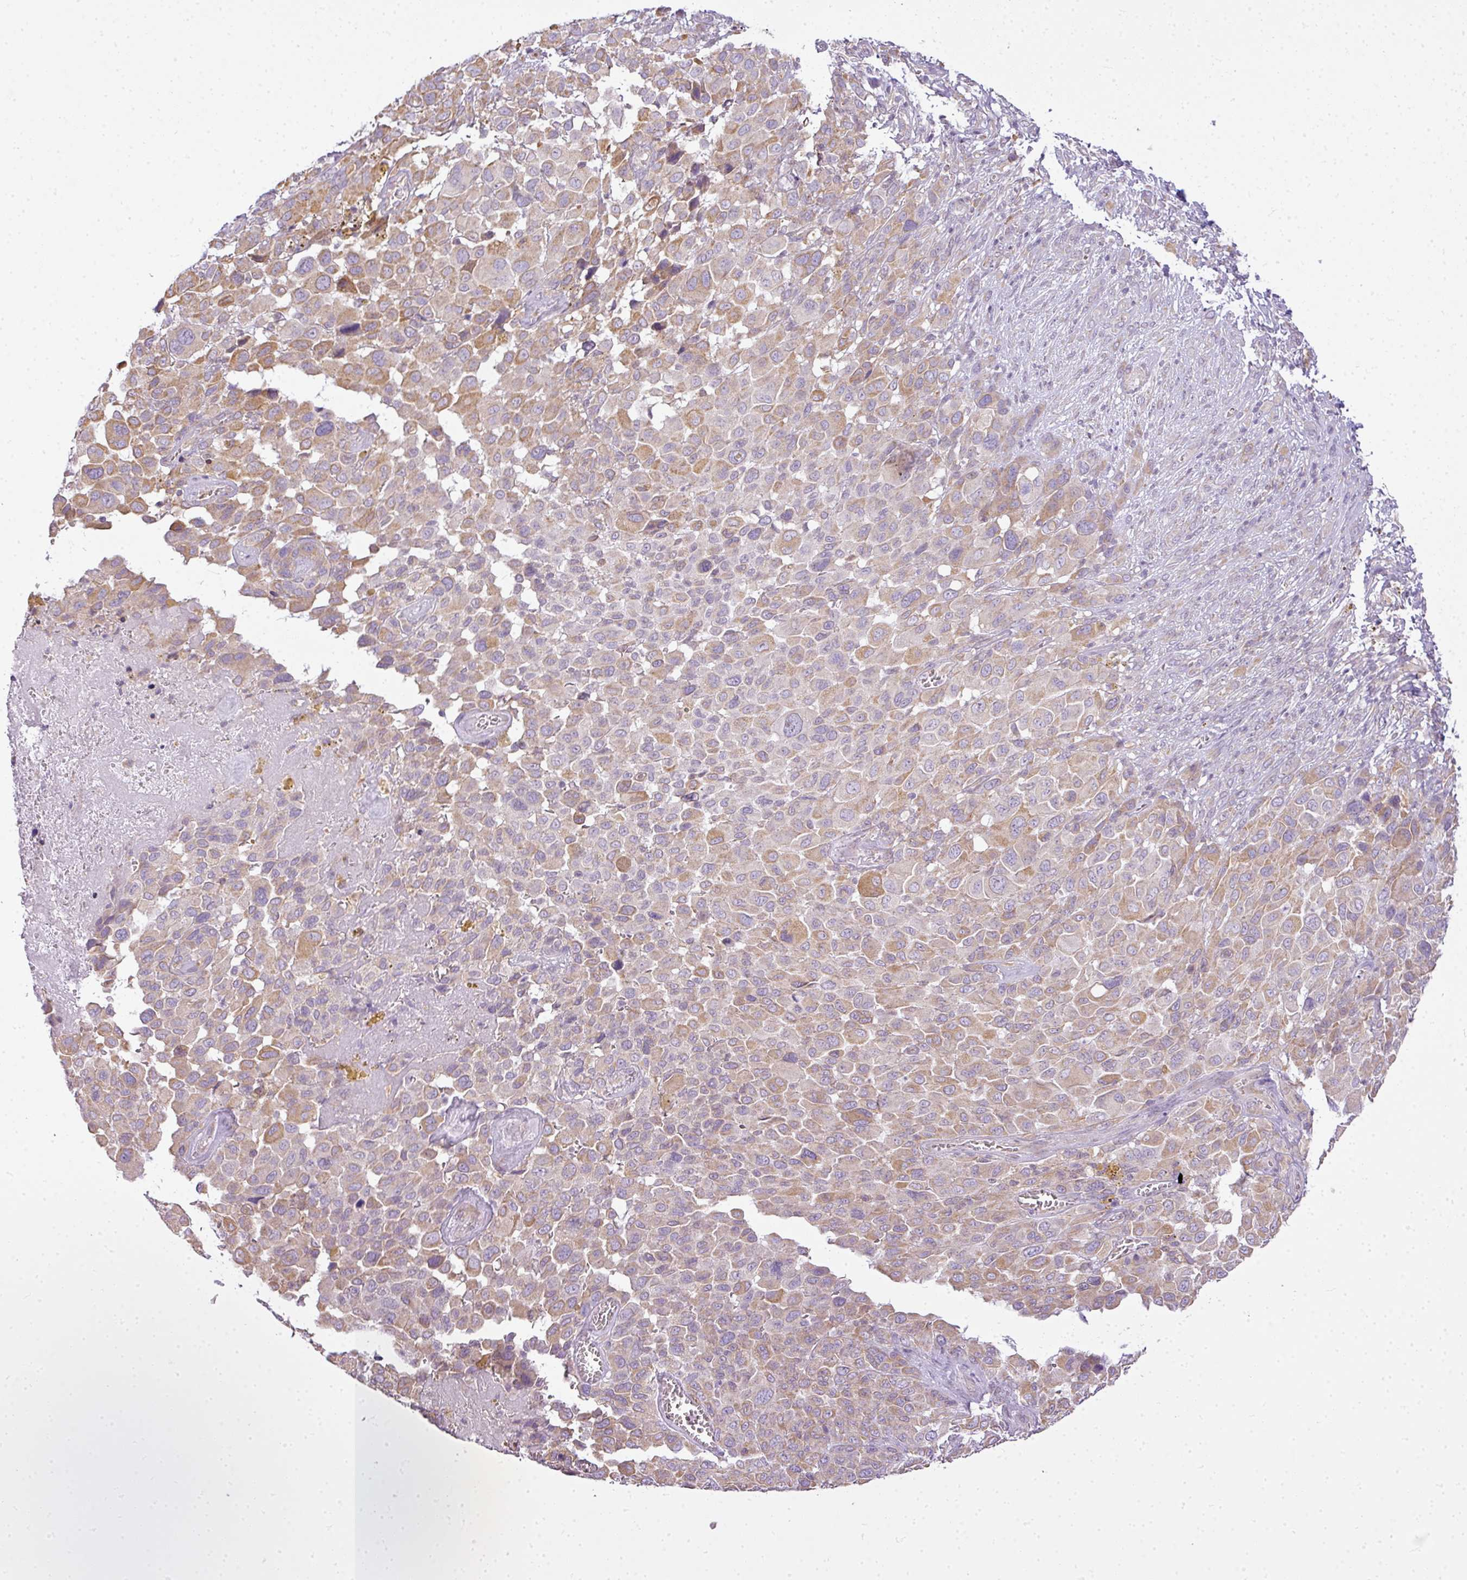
{"staining": {"intensity": "moderate", "quantity": "<25%", "location": "cytoplasmic/membranous"}, "tissue": "melanoma", "cell_type": "Tumor cells", "image_type": "cancer", "snomed": [{"axis": "morphology", "description": "Malignant melanoma, NOS"}, {"axis": "topography", "description": "Skin of trunk"}], "caption": "Approximately <25% of tumor cells in human malignant melanoma show moderate cytoplasmic/membranous protein staining as visualized by brown immunohistochemical staining.", "gene": "COX18", "patient": {"sex": "male", "age": 71}}